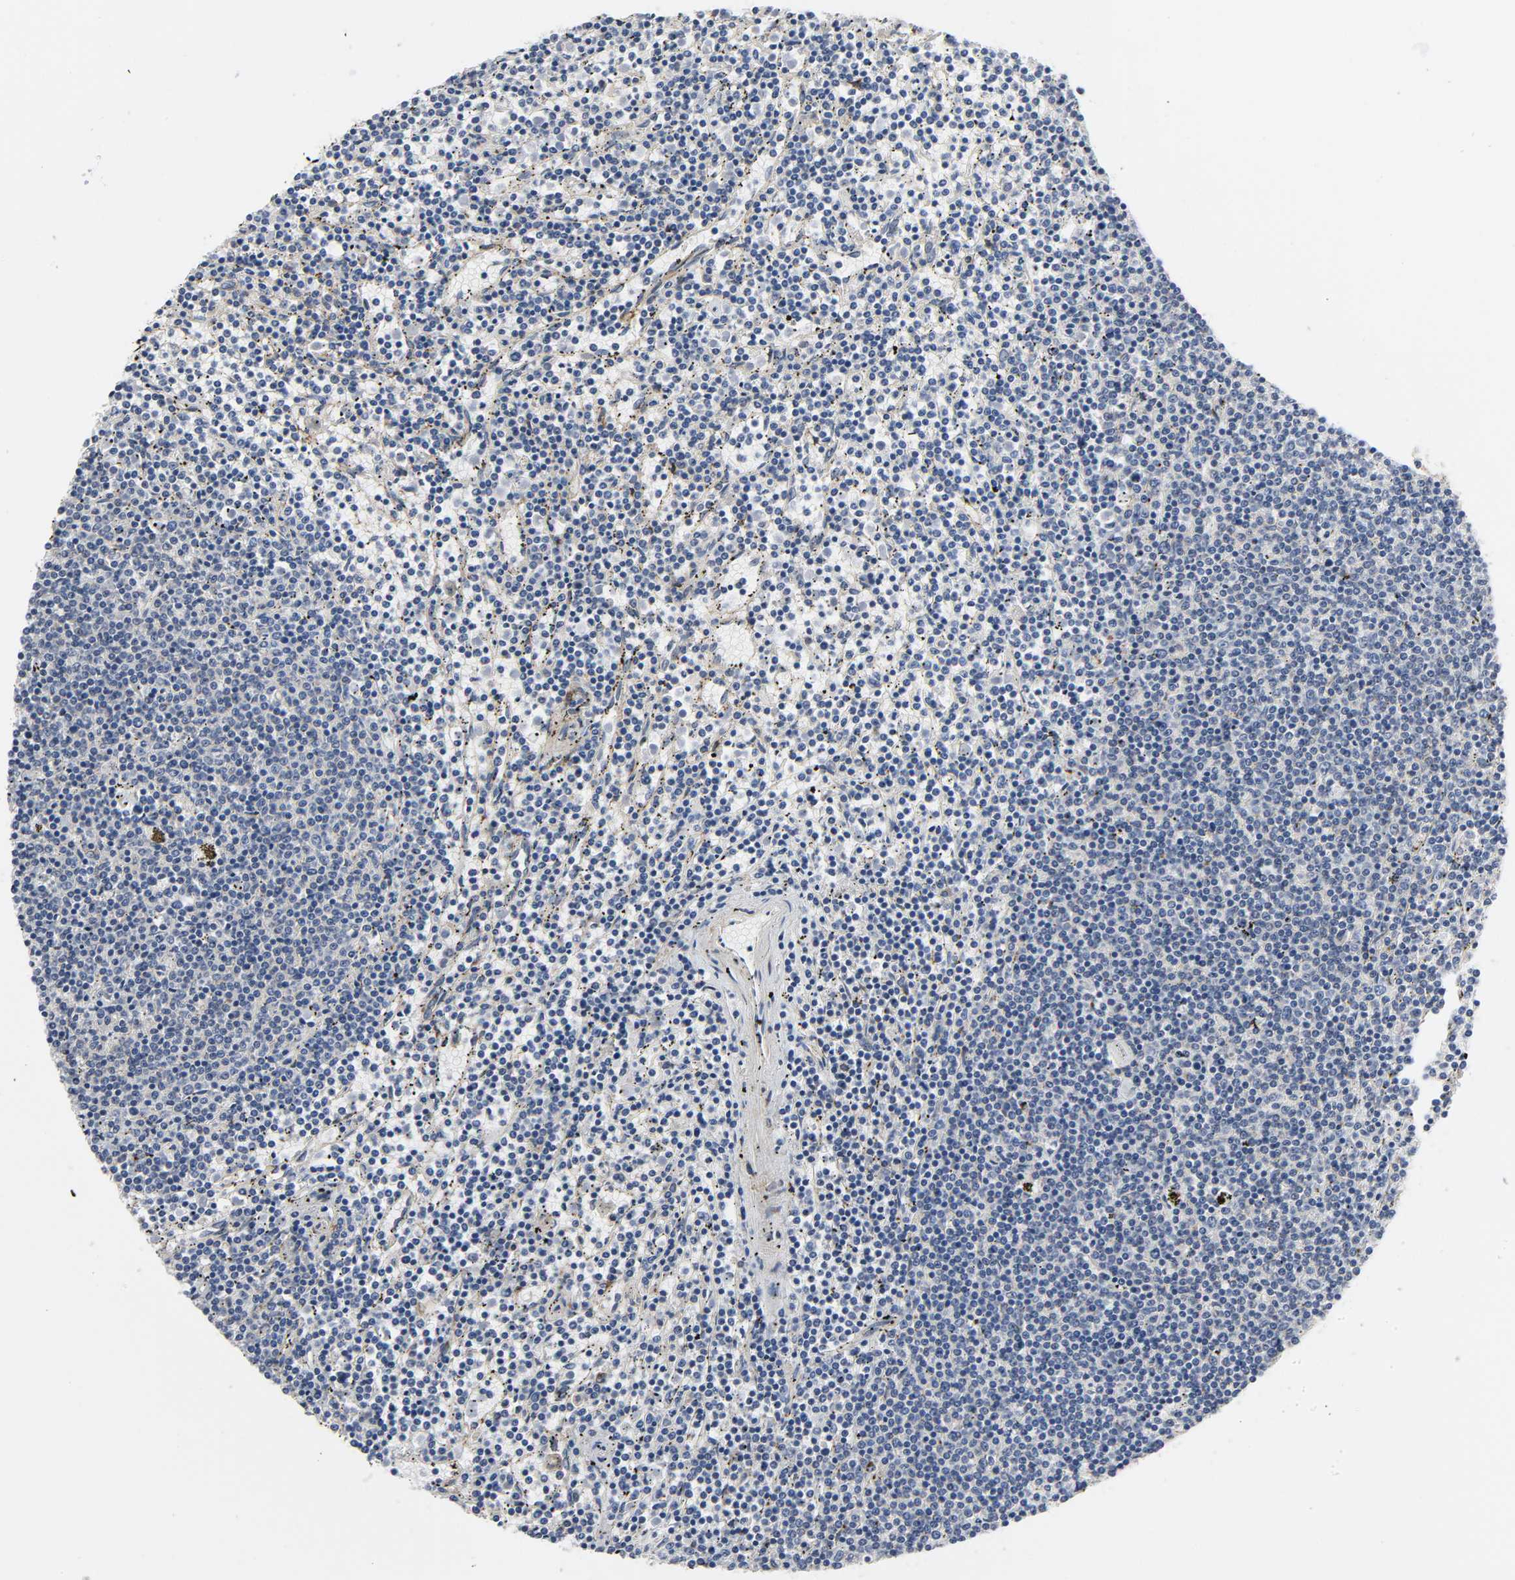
{"staining": {"intensity": "negative", "quantity": "none", "location": "none"}, "tissue": "lymphoma", "cell_type": "Tumor cells", "image_type": "cancer", "snomed": [{"axis": "morphology", "description": "Malignant lymphoma, non-Hodgkin's type, Low grade"}, {"axis": "topography", "description": "Spleen"}], "caption": "IHC of human lymphoma shows no staining in tumor cells.", "gene": "ARHGAP1", "patient": {"sex": "female", "age": 50}}